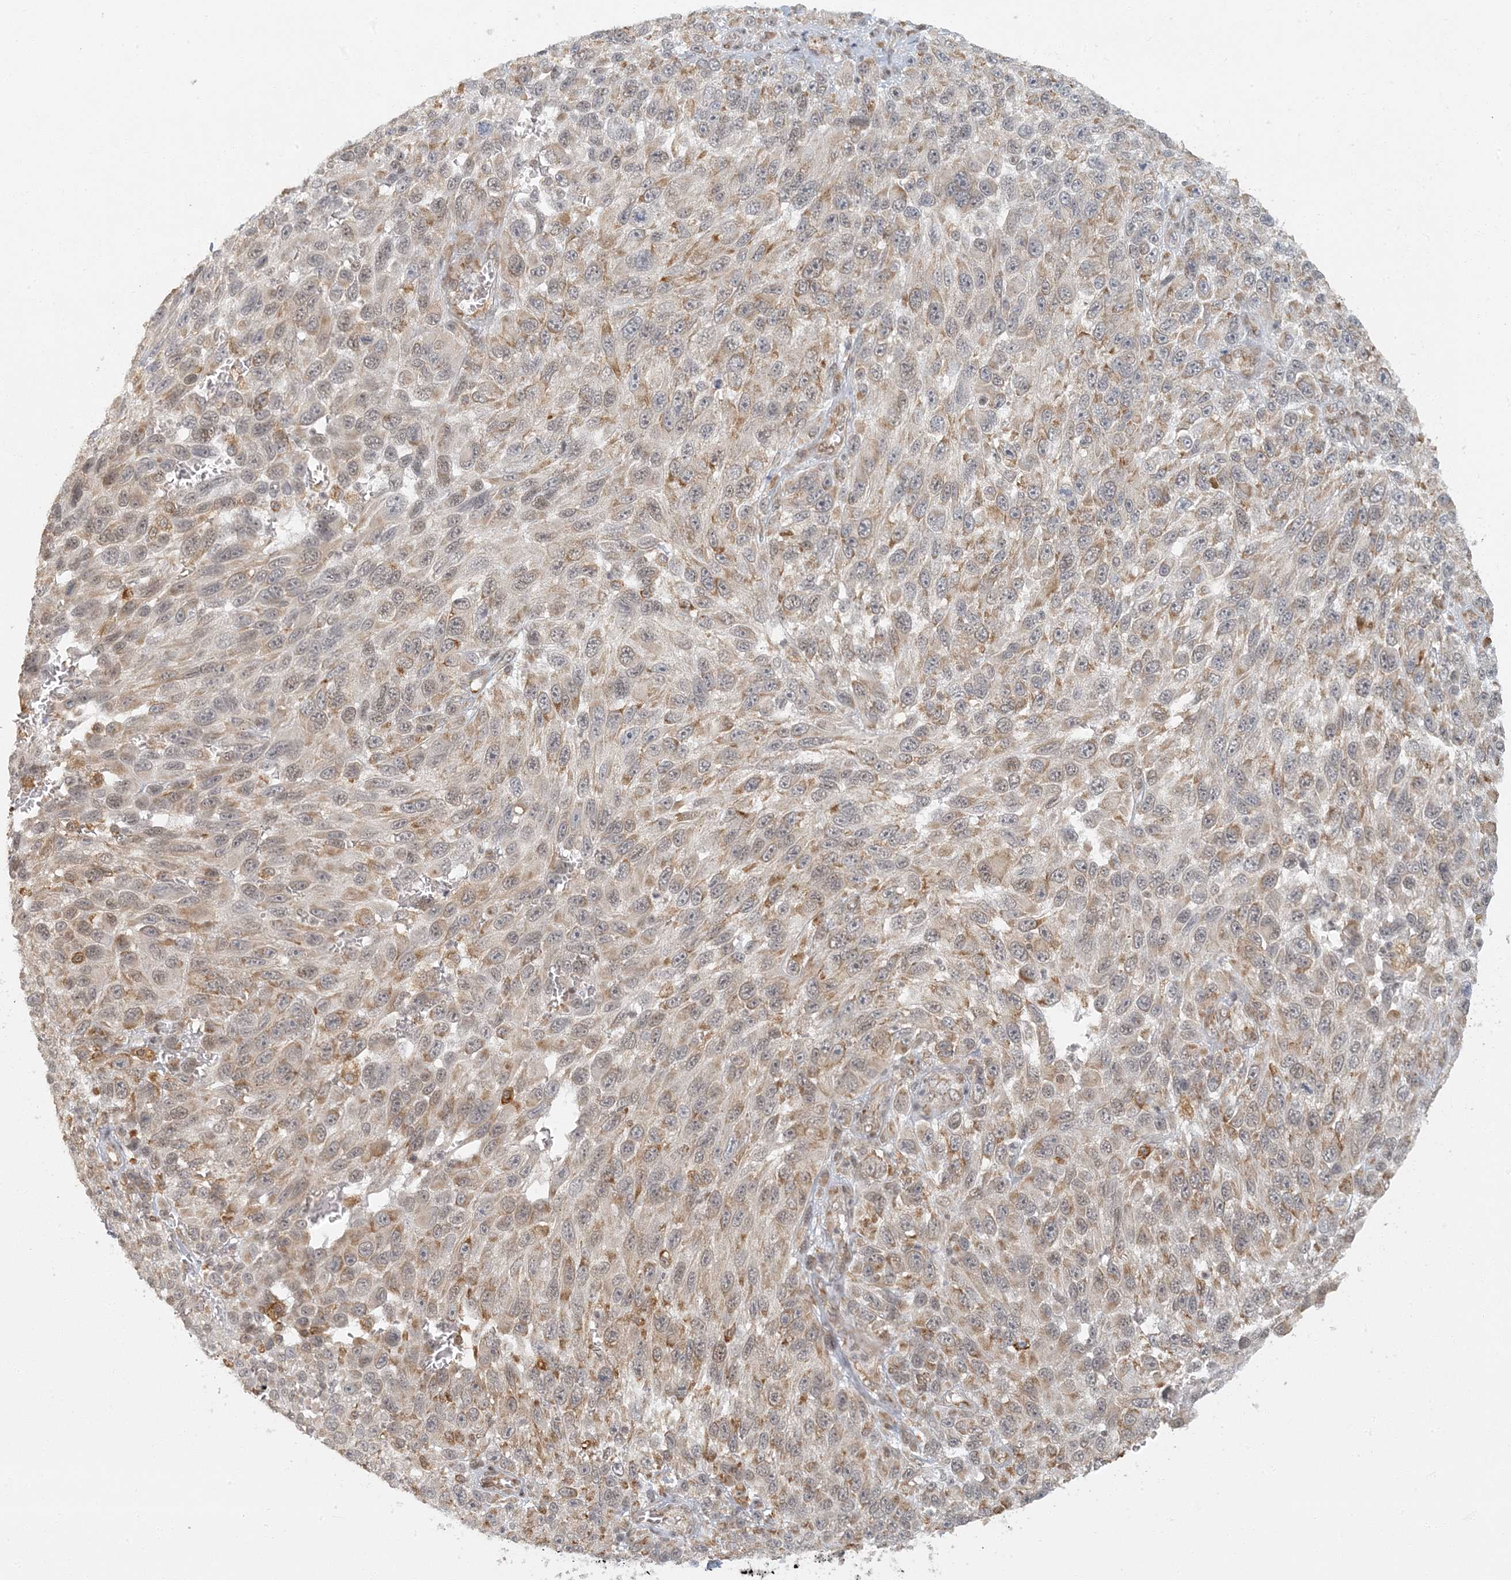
{"staining": {"intensity": "moderate", "quantity": "25%-75%", "location": "cytoplasmic/membranous"}, "tissue": "melanoma", "cell_type": "Tumor cells", "image_type": "cancer", "snomed": [{"axis": "morphology", "description": "Malignant melanoma, NOS"}, {"axis": "topography", "description": "Skin"}], "caption": "Melanoma stained for a protein (brown) shows moderate cytoplasmic/membranous positive staining in approximately 25%-75% of tumor cells.", "gene": "AK9", "patient": {"sex": "female", "age": 96}}